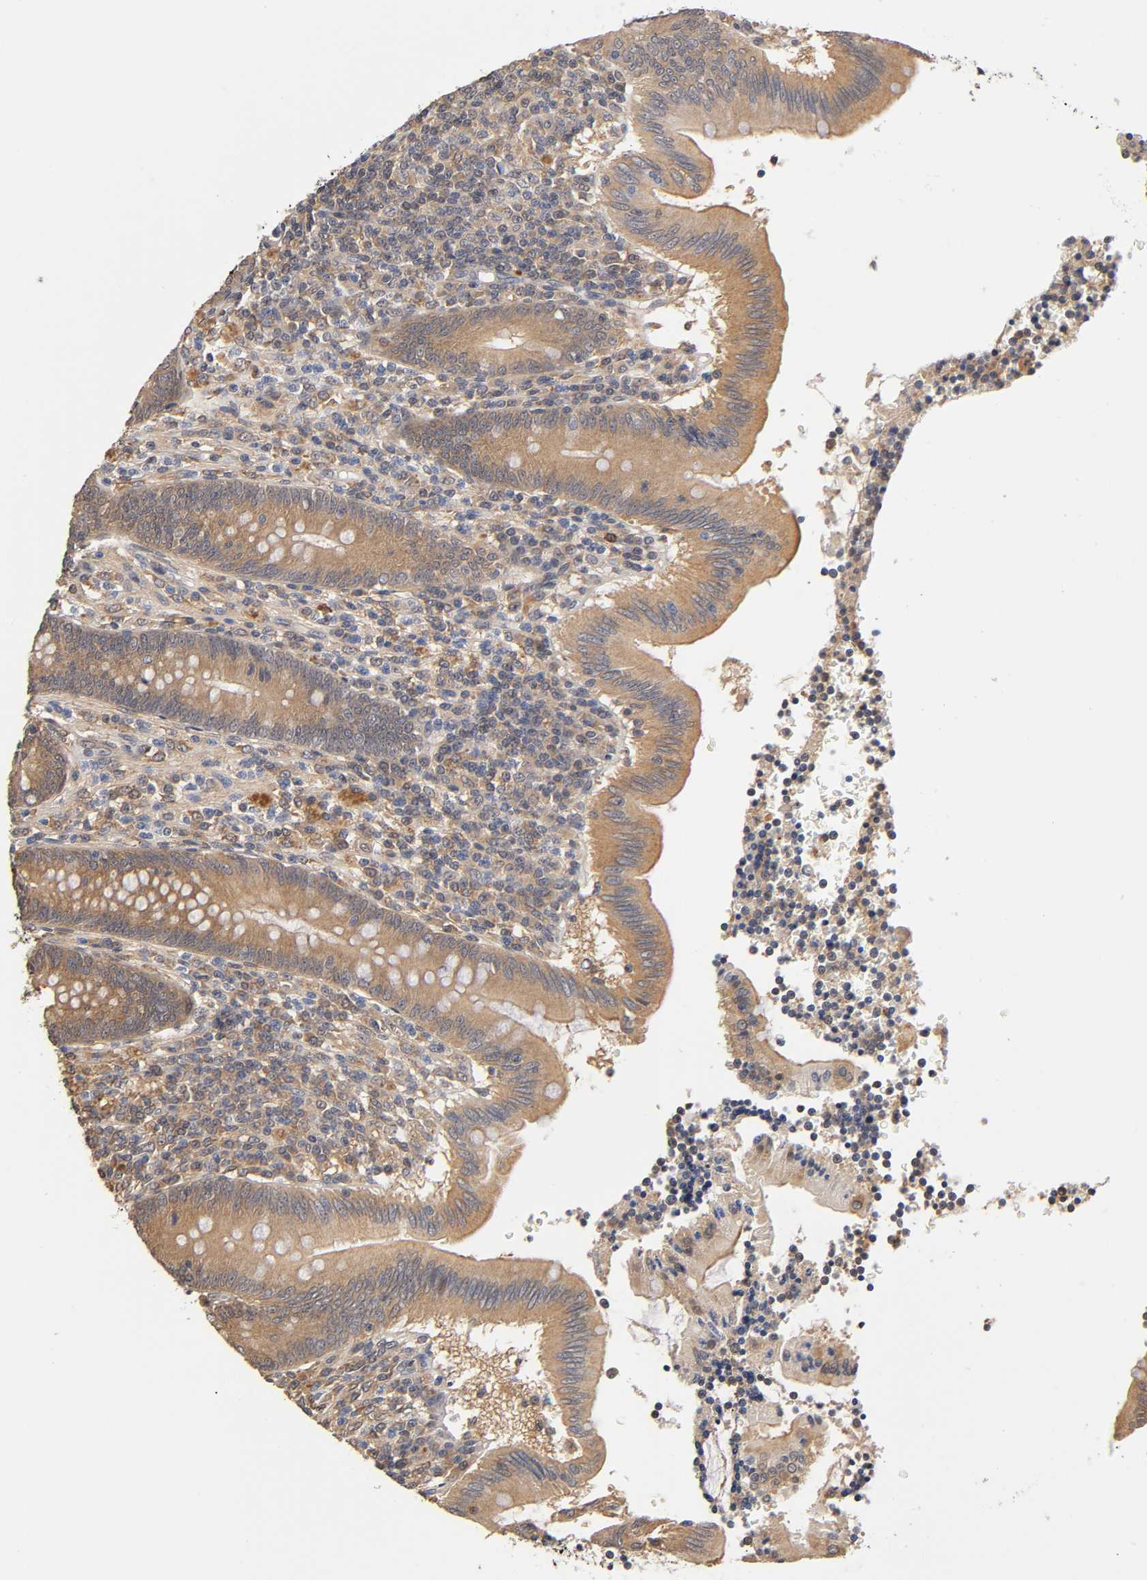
{"staining": {"intensity": "weak", "quantity": ">75%", "location": "cytoplasmic/membranous"}, "tissue": "appendix", "cell_type": "Glandular cells", "image_type": "normal", "snomed": [{"axis": "morphology", "description": "Normal tissue, NOS"}, {"axis": "morphology", "description": "Inflammation, NOS"}, {"axis": "topography", "description": "Appendix"}], "caption": "A photomicrograph of appendix stained for a protein displays weak cytoplasmic/membranous brown staining in glandular cells.", "gene": "PDE5A", "patient": {"sex": "male", "age": 46}}